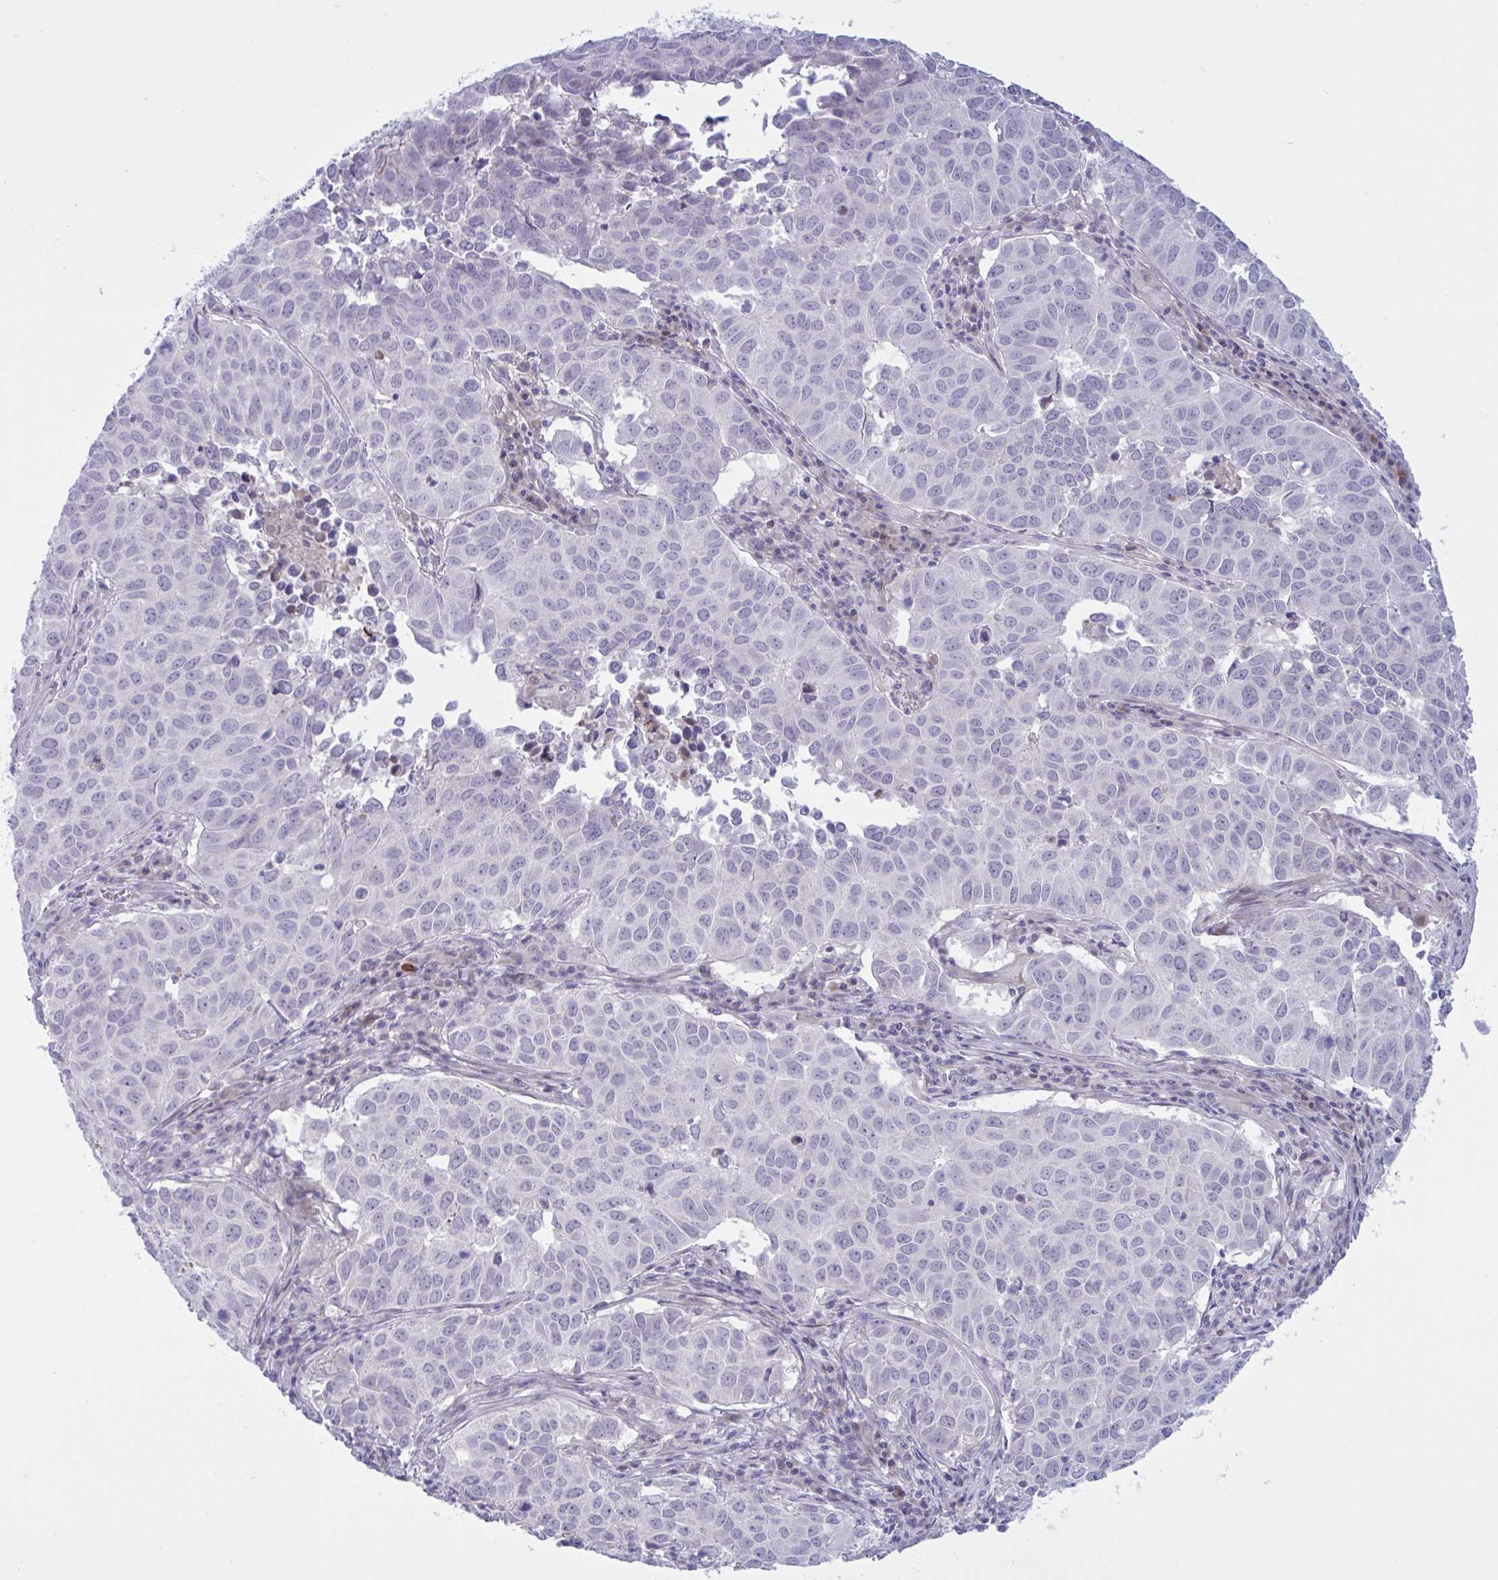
{"staining": {"intensity": "negative", "quantity": "none", "location": "none"}, "tissue": "lung cancer", "cell_type": "Tumor cells", "image_type": "cancer", "snomed": [{"axis": "morphology", "description": "Adenocarcinoma, NOS"}, {"axis": "topography", "description": "Lung"}], "caption": "This is an IHC histopathology image of lung cancer (adenocarcinoma). There is no expression in tumor cells.", "gene": "VWC2", "patient": {"sex": "female", "age": 50}}